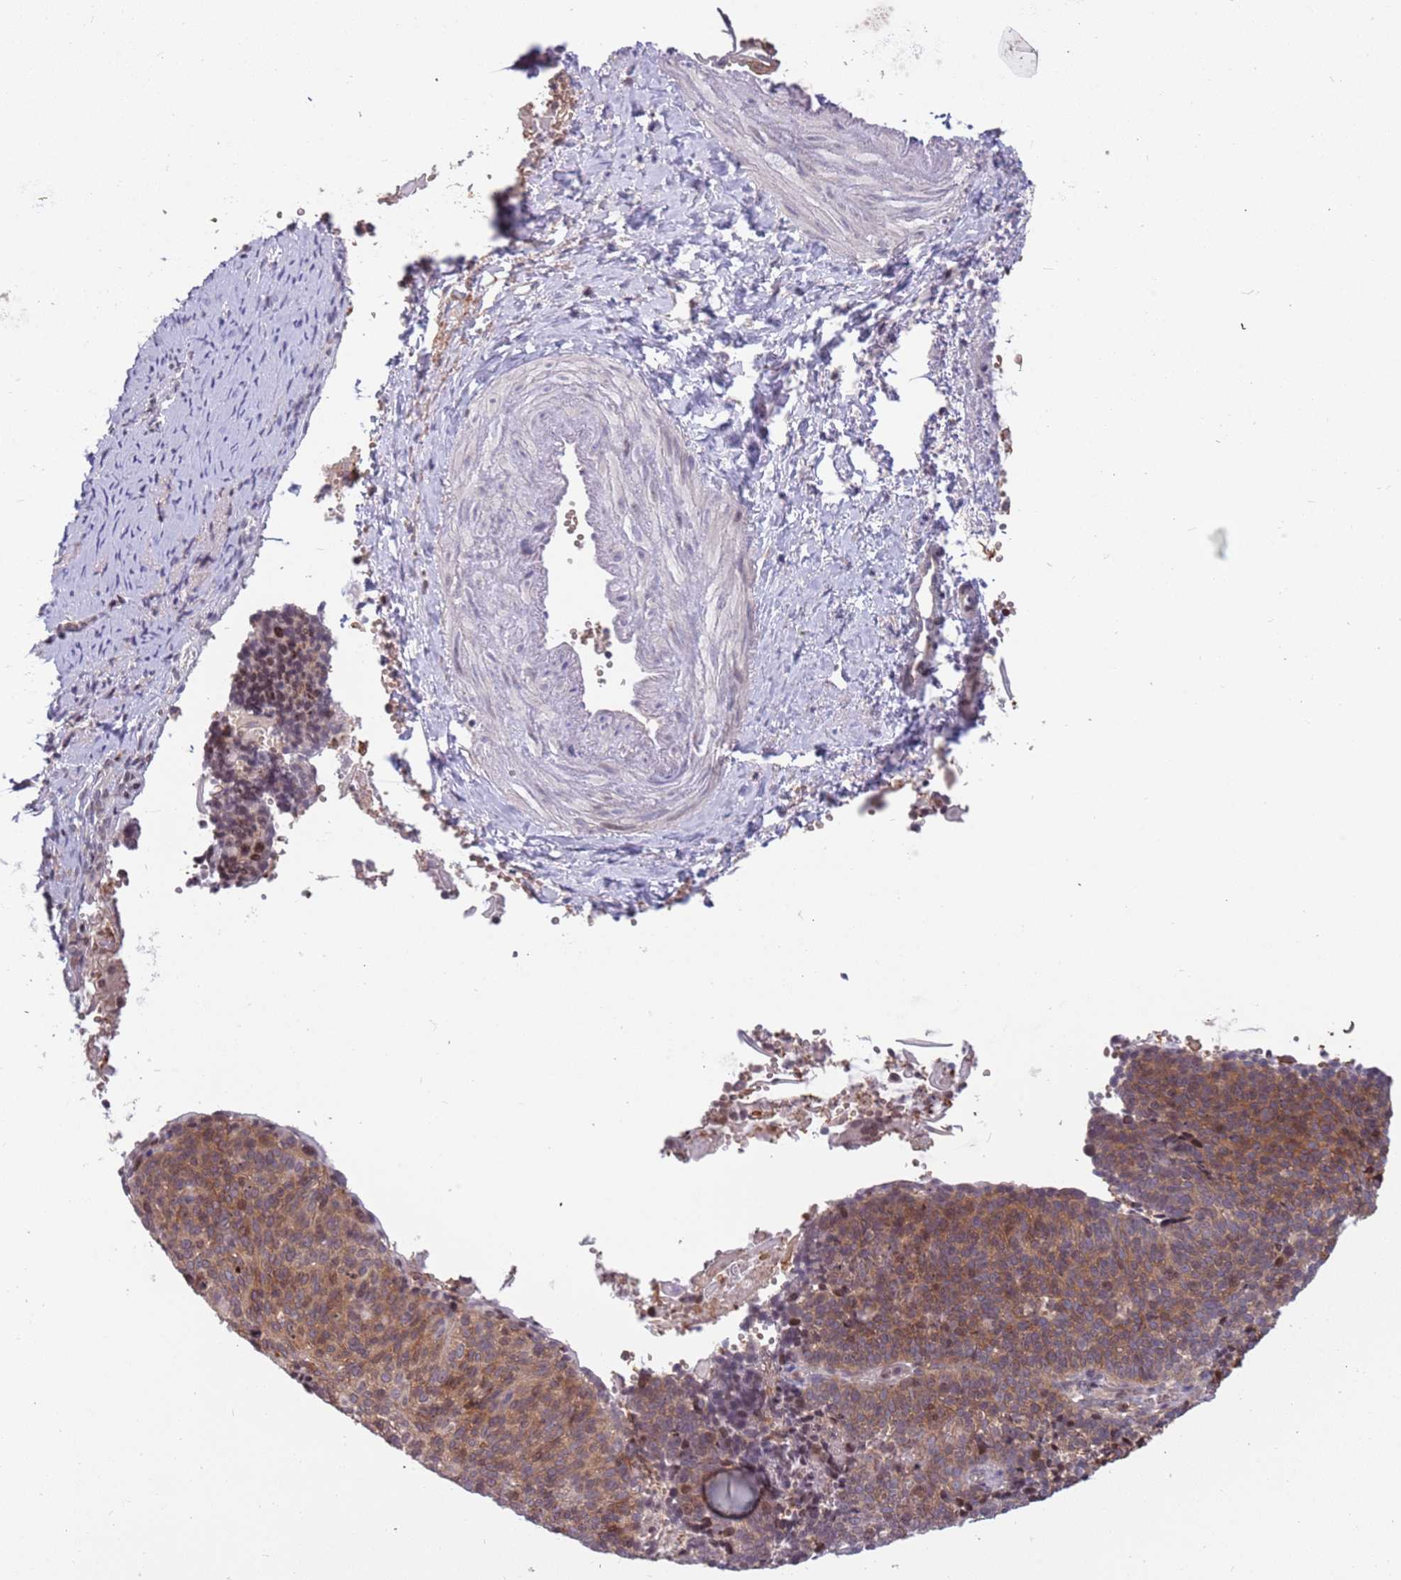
{"staining": {"intensity": "moderate", "quantity": ">75%", "location": "cytoplasmic/membranous"}, "tissue": "cervical cancer", "cell_type": "Tumor cells", "image_type": "cancer", "snomed": [{"axis": "morphology", "description": "Normal tissue, NOS"}, {"axis": "morphology", "description": "Squamous cell carcinoma, NOS"}, {"axis": "topography", "description": "Cervix"}], "caption": "Brown immunohistochemical staining in cervical cancer displays moderate cytoplasmic/membranous positivity in about >75% of tumor cells. The staining is performed using DAB (3,3'-diaminobenzidine) brown chromogen to label protein expression. The nuclei are counter-stained blue using hematoxylin.", "gene": "ARHGEF5", "patient": {"sex": "female", "age": 39}}